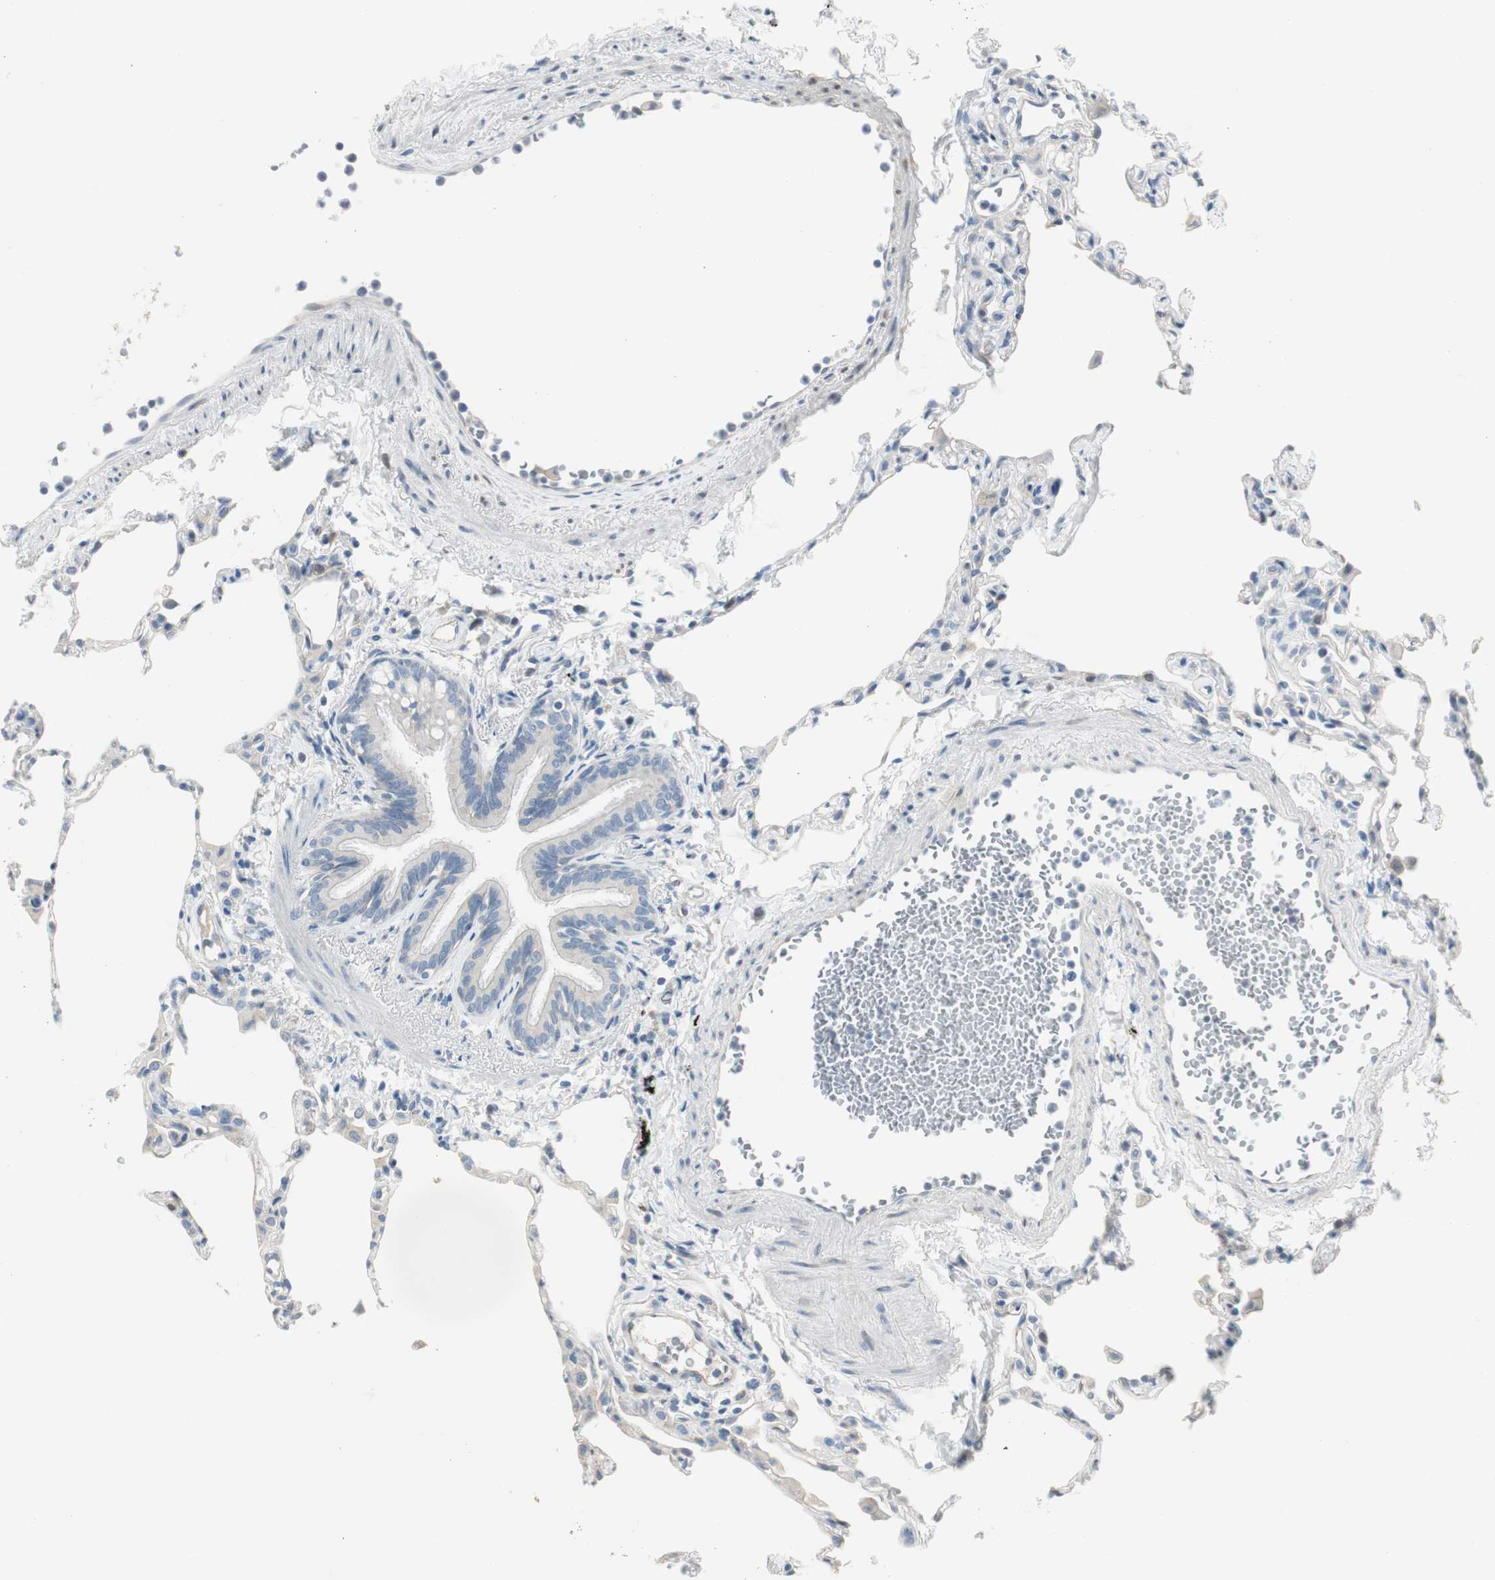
{"staining": {"intensity": "negative", "quantity": "none", "location": "none"}, "tissue": "lung", "cell_type": "Alveolar cells", "image_type": "normal", "snomed": [{"axis": "morphology", "description": "Normal tissue, NOS"}, {"axis": "topography", "description": "Lung"}], "caption": "Immunohistochemical staining of unremarkable human lung reveals no significant expression in alveolar cells.", "gene": "SPINK4", "patient": {"sex": "female", "age": 49}}